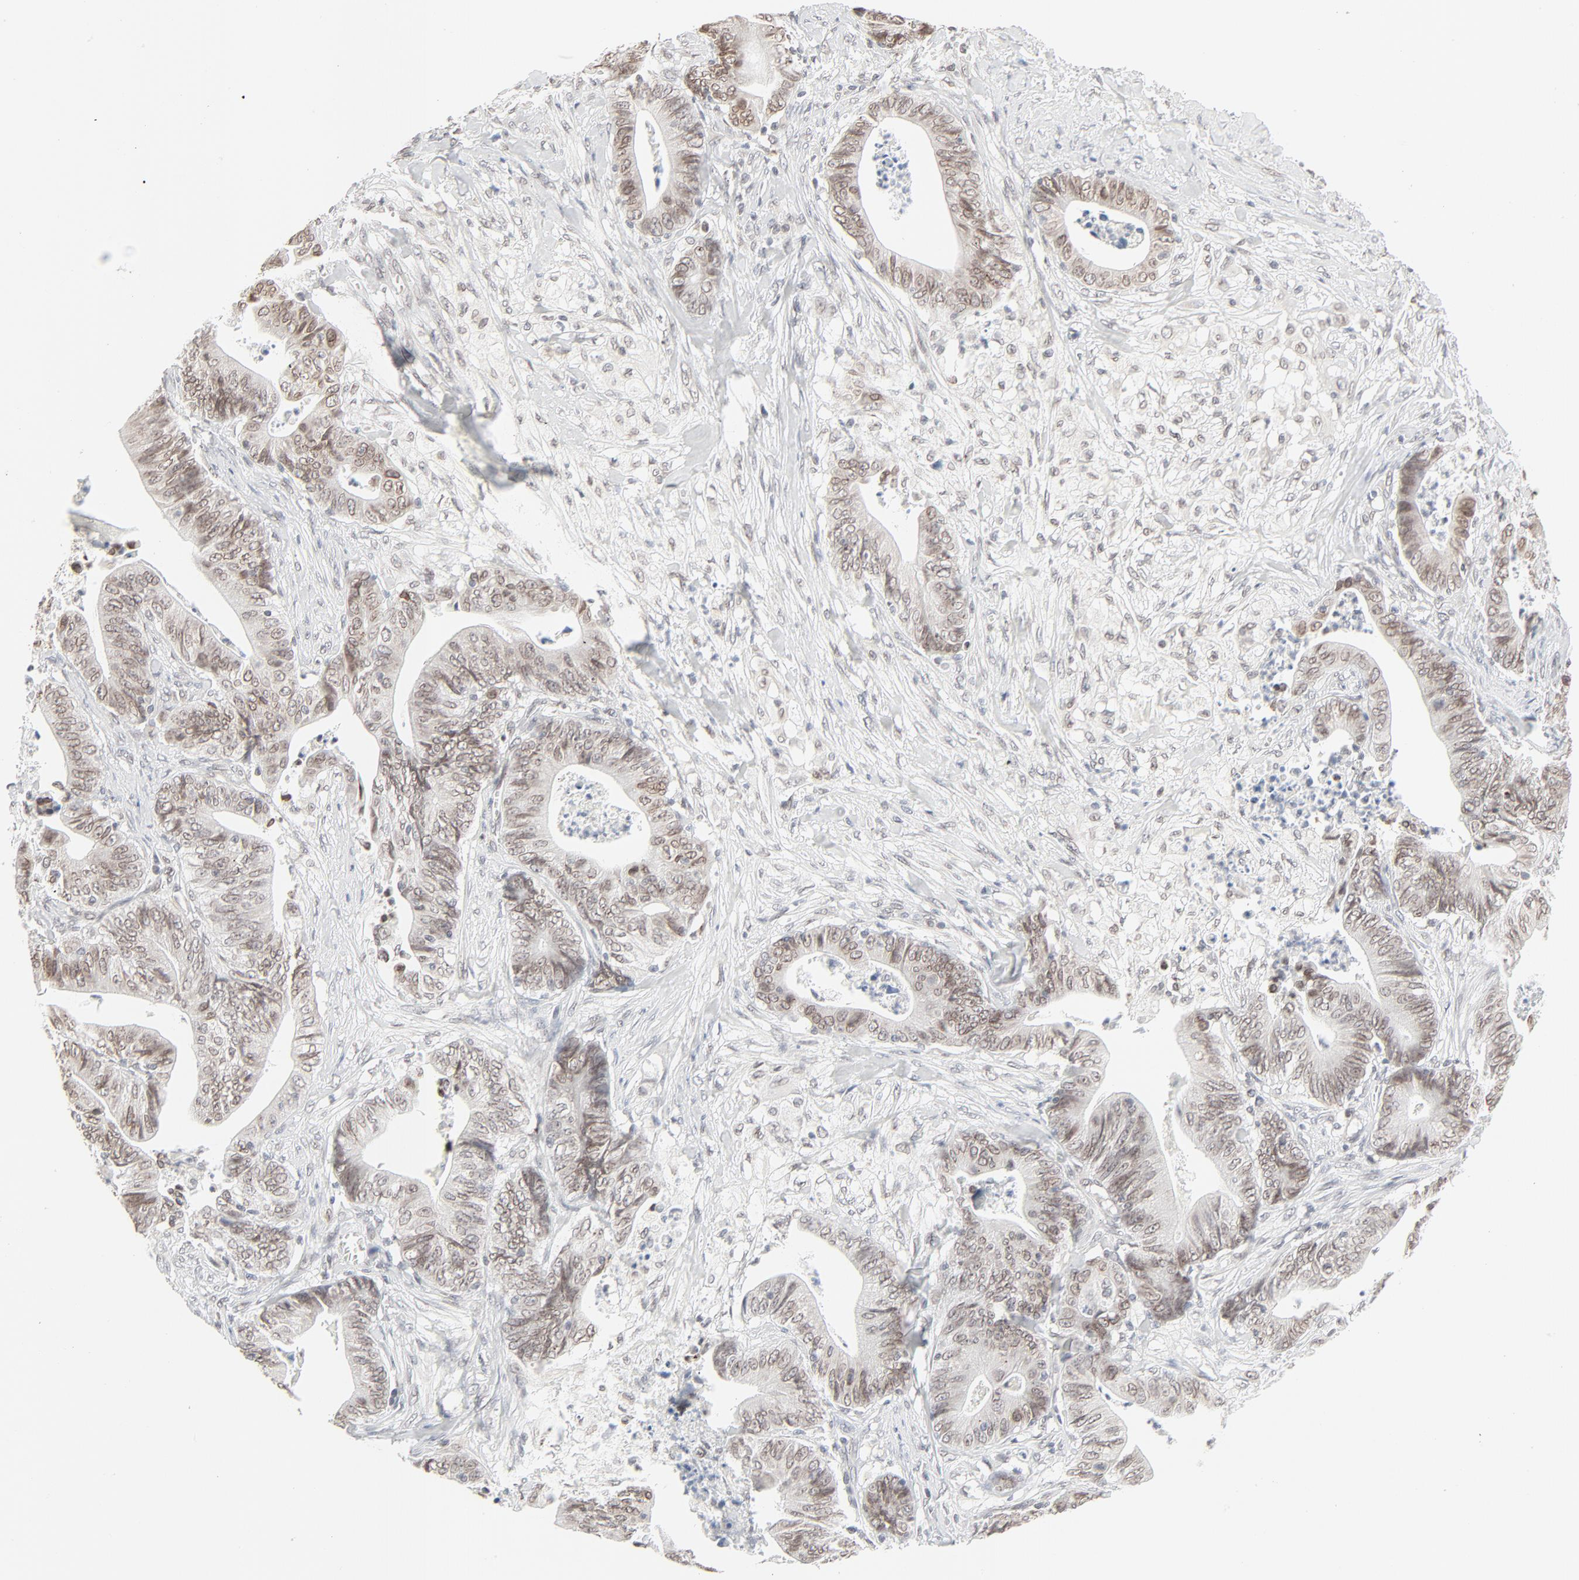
{"staining": {"intensity": "moderate", "quantity": ">75%", "location": "cytoplasmic/membranous,nuclear"}, "tissue": "stomach cancer", "cell_type": "Tumor cells", "image_type": "cancer", "snomed": [{"axis": "morphology", "description": "Adenocarcinoma, NOS"}, {"axis": "topography", "description": "Stomach, lower"}], "caption": "Protein staining reveals moderate cytoplasmic/membranous and nuclear staining in about >75% of tumor cells in stomach cancer (adenocarcinoma).", "gene": "MAD1L1", "patient": {"sex": "female", "age": 86}}